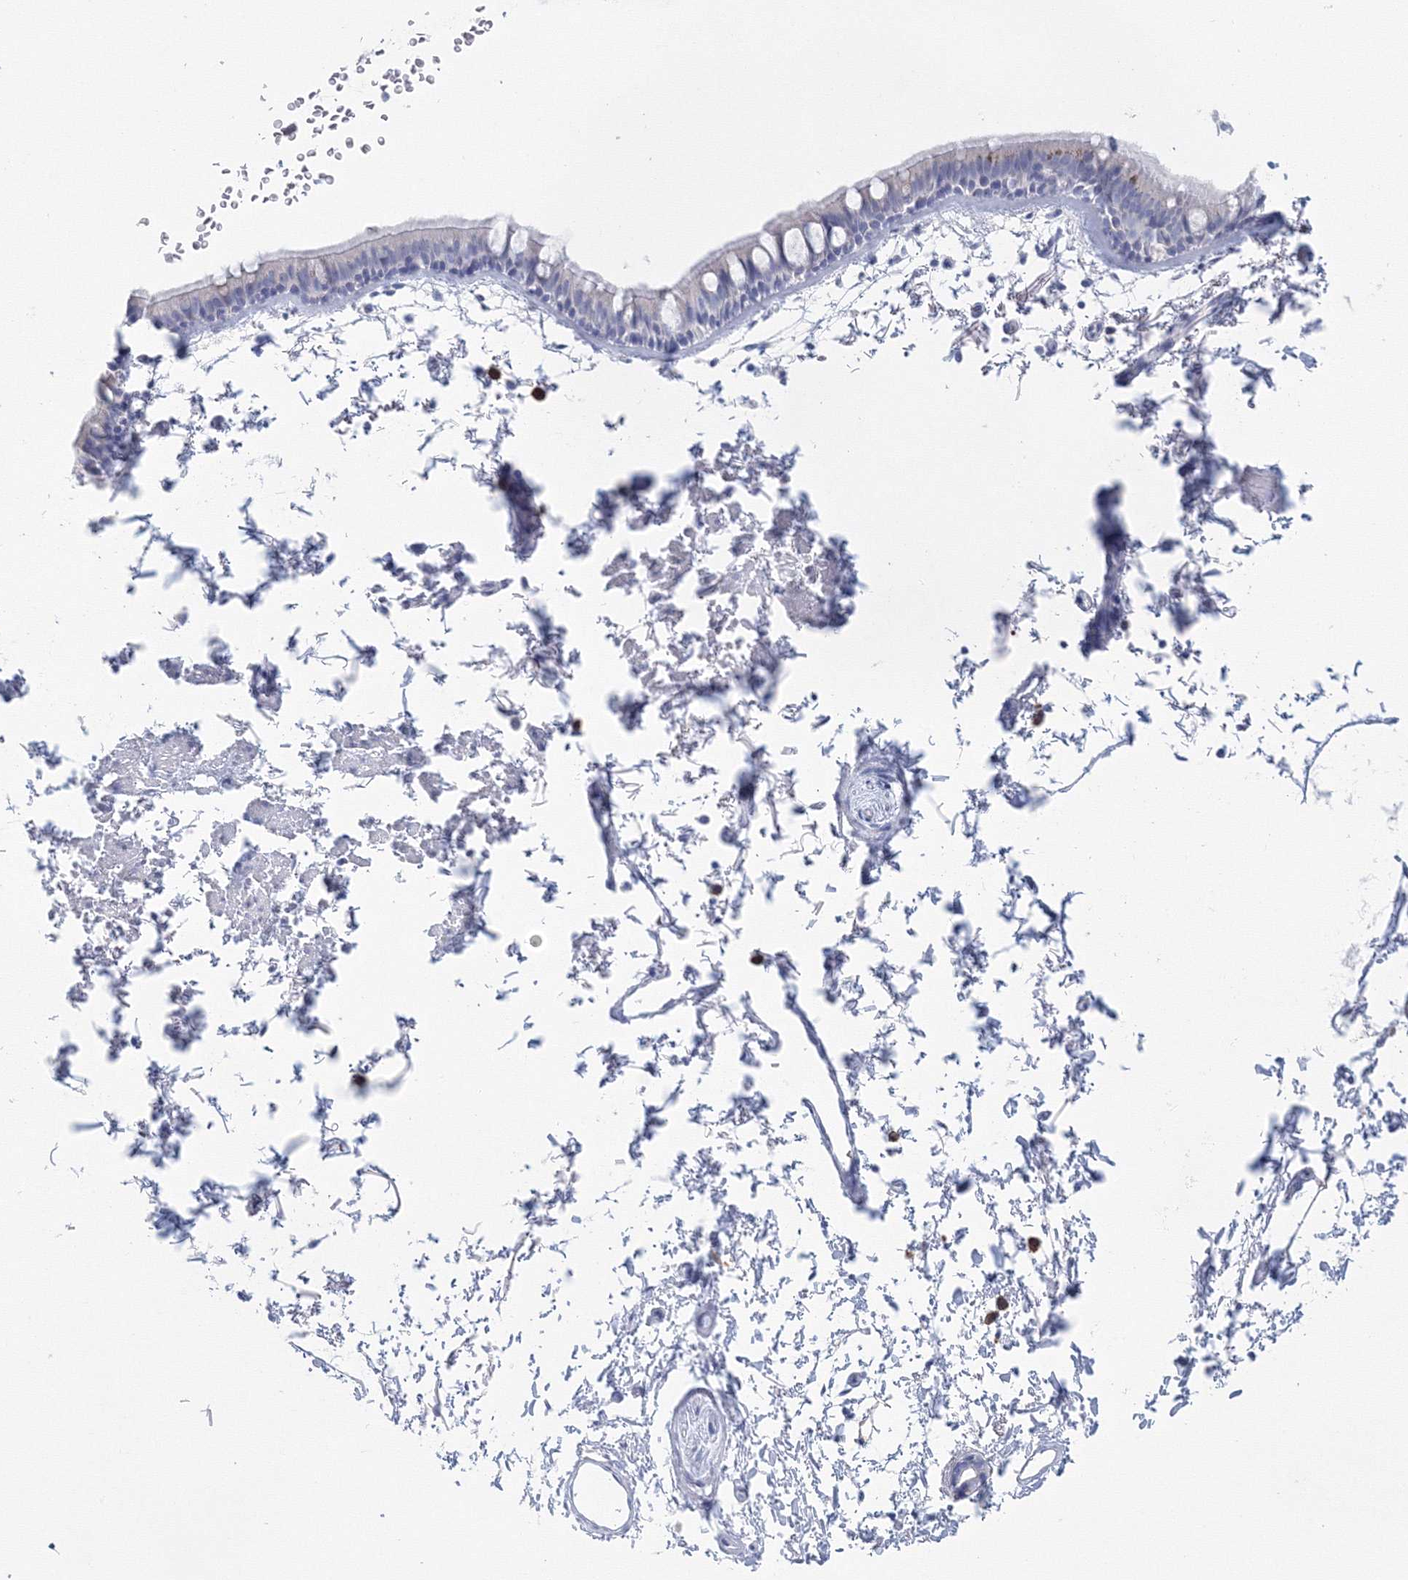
{"staining": {"intensity": "negative", "quantity": "none", "location": "none"}, "tissue": "bronchus", "cell_type": "Respiratory epithelial cells", "image_type": "normal", "snomed": [{"axis": "morphology", "description": "Normal tissue, NOS"}, {"axis": "topography", "description": "Lymph node"}, {"axis": "topography", "description": "Bronchus"}], "caption": "A photomicrograph of bronchus stained for a protein demonstrates no brown staining in respiratory epithelial cells.", "gene": "VSIG1", "patient": {"sex": "female", "age": 70}}